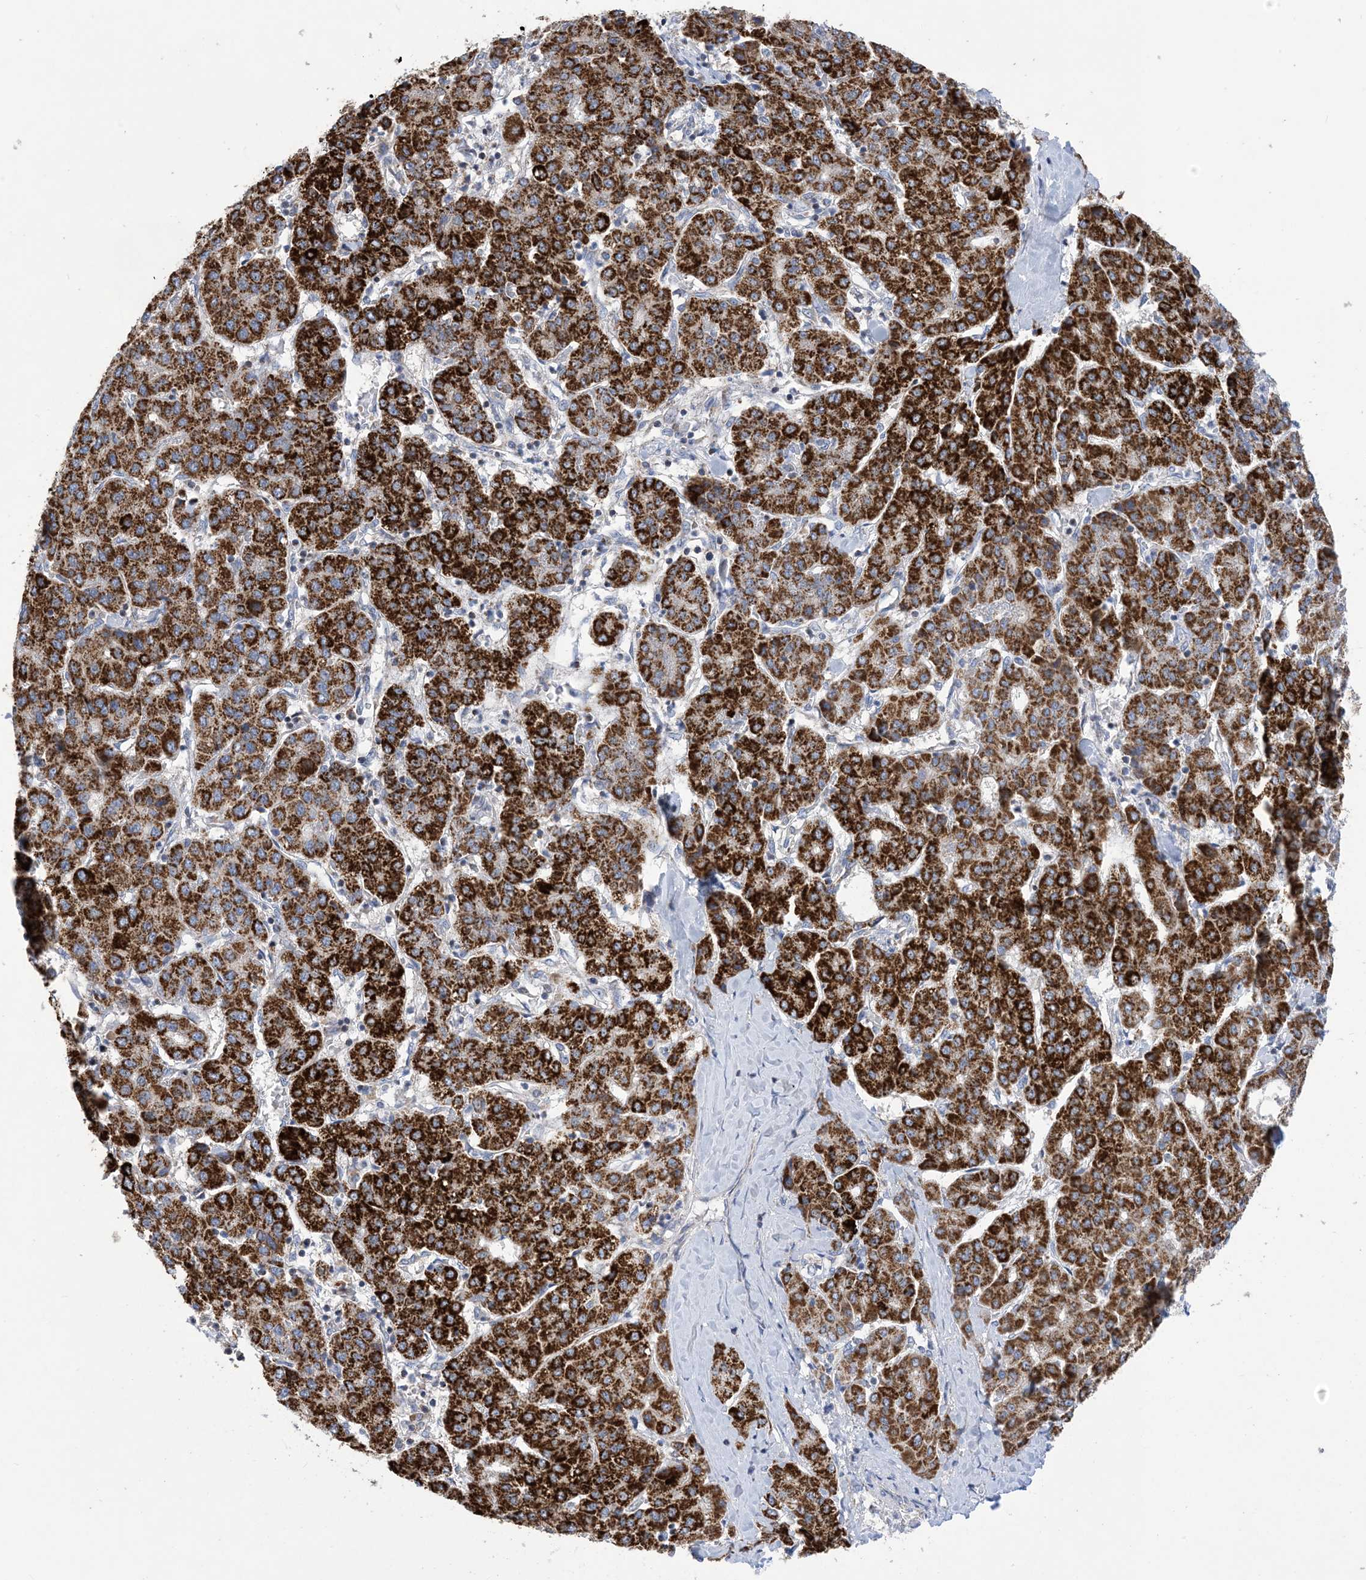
{"staining": {"intensity": "strong", "quantity": ">75%", "location": "cytoplasmic/membranous"}, "tissue": "liver cancer", "cell_type": "Tumor cells", "image_type": "cancer", "snomed": [{"axis": "morphology", "description": "Carcinoma, Hepatocellular, NOS"}, {"axis": "topography", "description": "Liver"}], "caption": "Liver cancer (hepatocellular carcinoma) stained for a protein reveals strong cytoplasmic/membranous positivity in tumor cells.", "gene": "CLEC16A", "patient": {"sex": "male", "age": 65}}